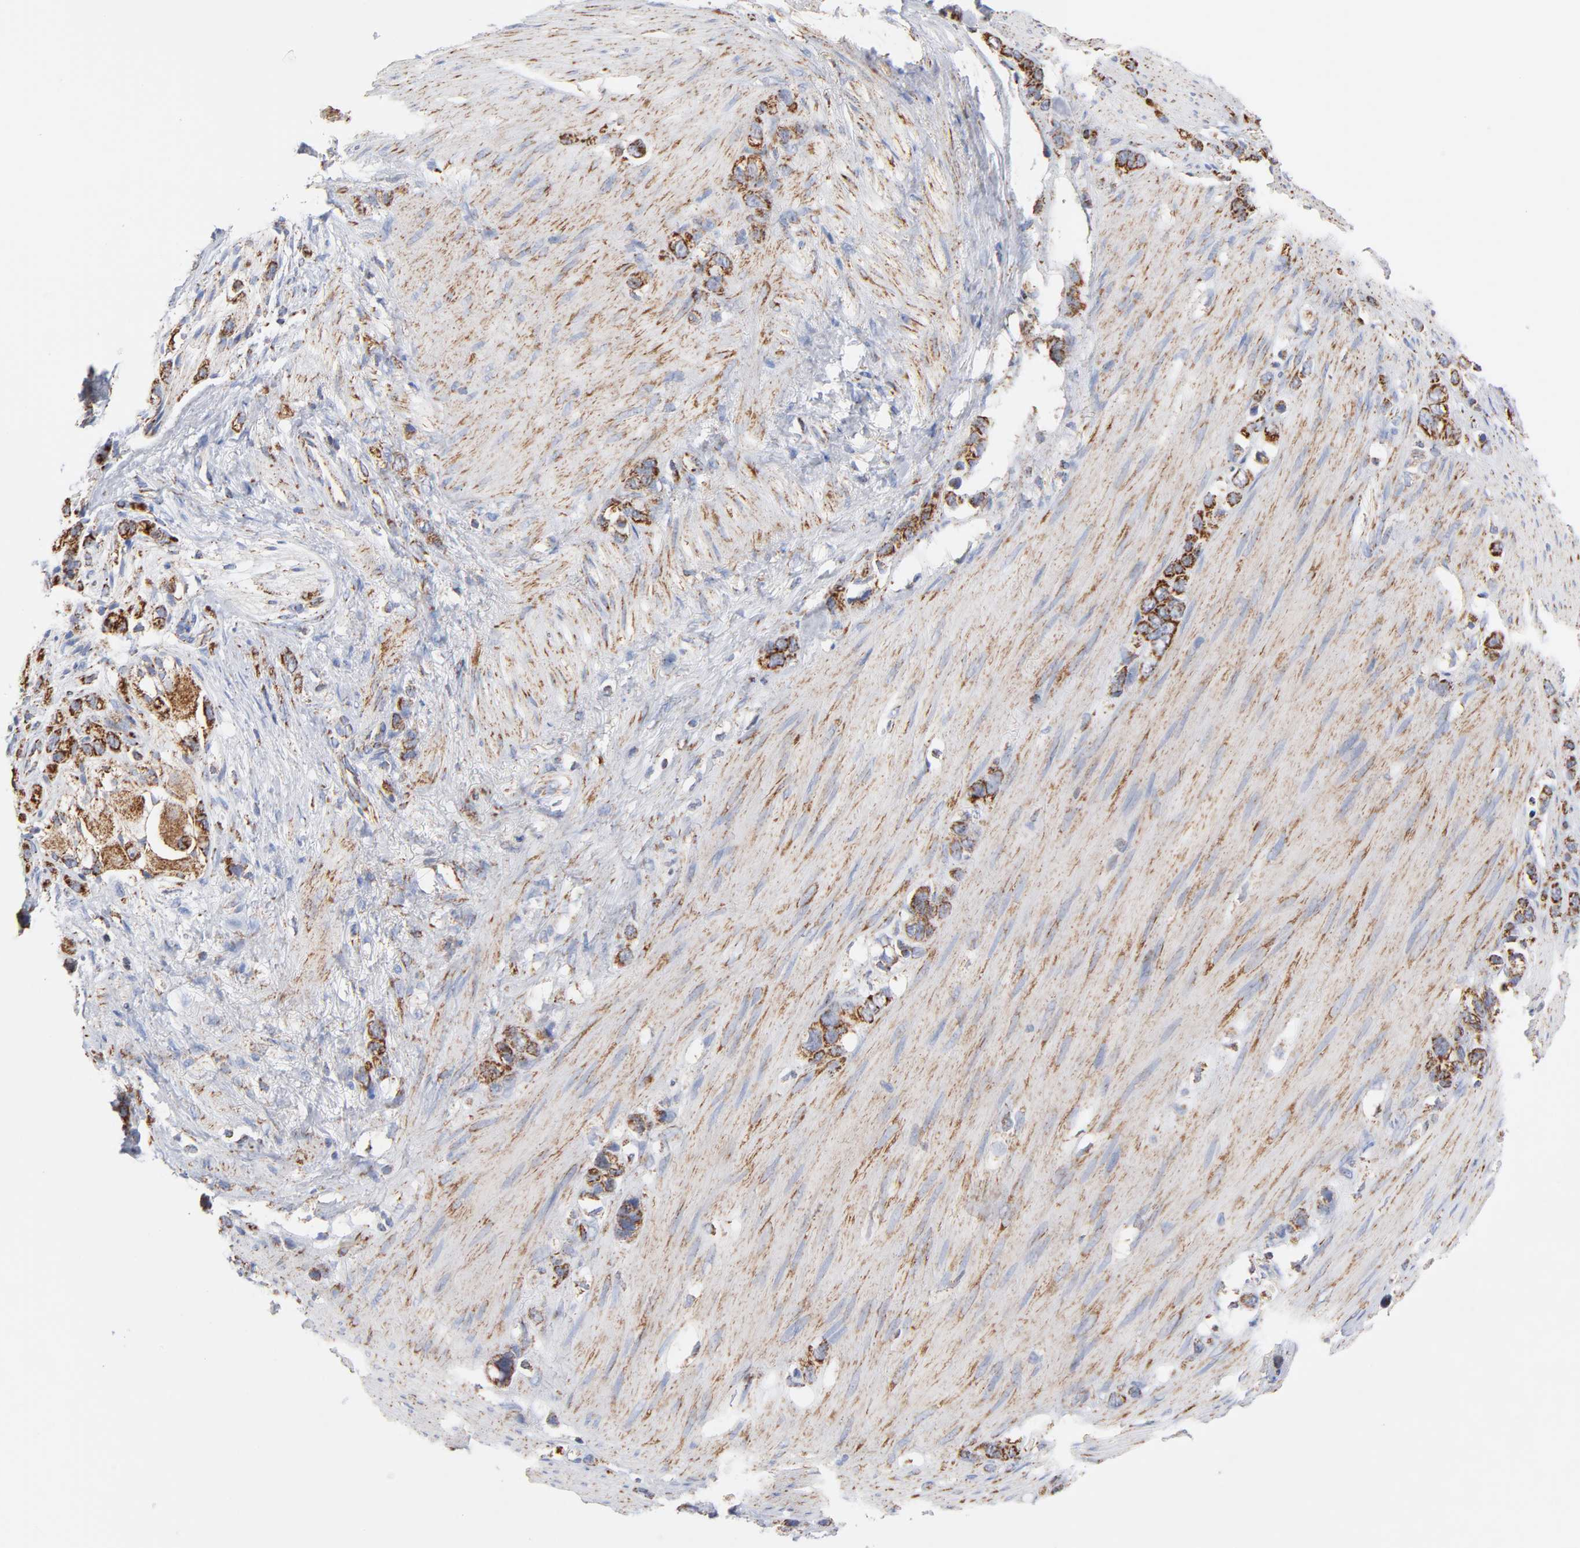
{"staining": {"intensity": "strong", "quantity": ">75%", "location": "cytoplasmic/membranous"}, "tissue": "stomach cancer", "cell_type": "Tumor cells", "image_type": "cancer", "snomed": [{"axis": "morphology", "description": "Normal tissue, NOS"}, {"axis": "morphology", "description": "Adenocarcinoma, NOS"}, {"axis": "morphology", "description": "Adenocarcinoma, High grade"}, {"axis": "topography", "description": "Stomach, upper"}, {"axis": "topography", "description": "Stomach"}], "caption": "Protein expression analysis of human stomach cancer (high-grade adenocarcinoma) reveals strong cytoplasmic/membranous positivity in about >75% of tumor cells.", "gene": "DIABLO", "patient": {"sex": "female", "age": 65}}